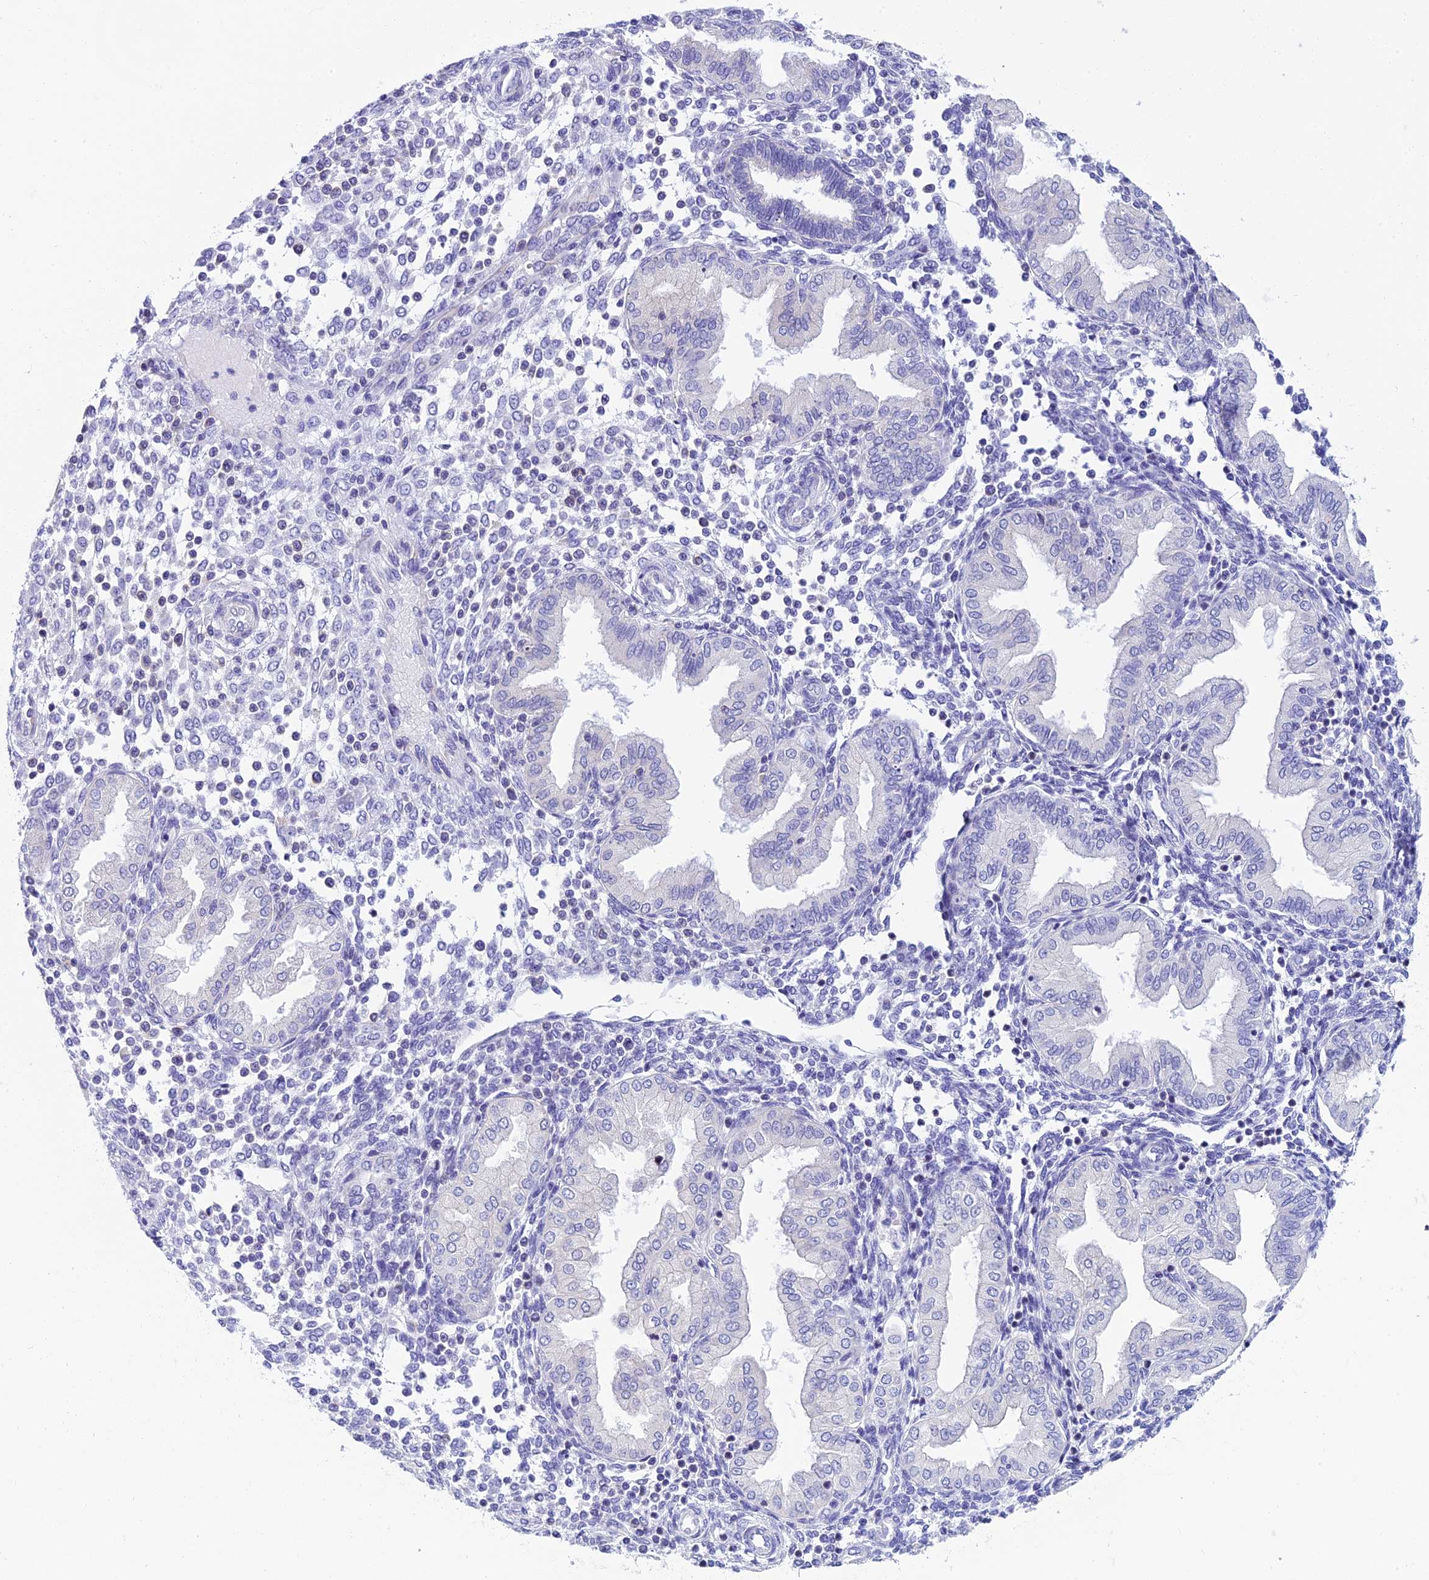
{"staining": {"intensity": "negative", "quantity": "none", "location": "none"}, "tissue": "endometrium", "cell_type": "Cells in endometrial stroma", "image_type": "normal", "snomed": [{"axis": "morphology", "description": "Normal tissue, NOS"}, {"axis": "topography", "description": "Endometrium"}], "caption": "High power microscopy image of an immunohistochemistry histopathology image of benign endometrium, revealing no significant positivity in cells in endometrial stroma.", "gene": "REEP4", "patient": {"sex": "female", "age": 53}}